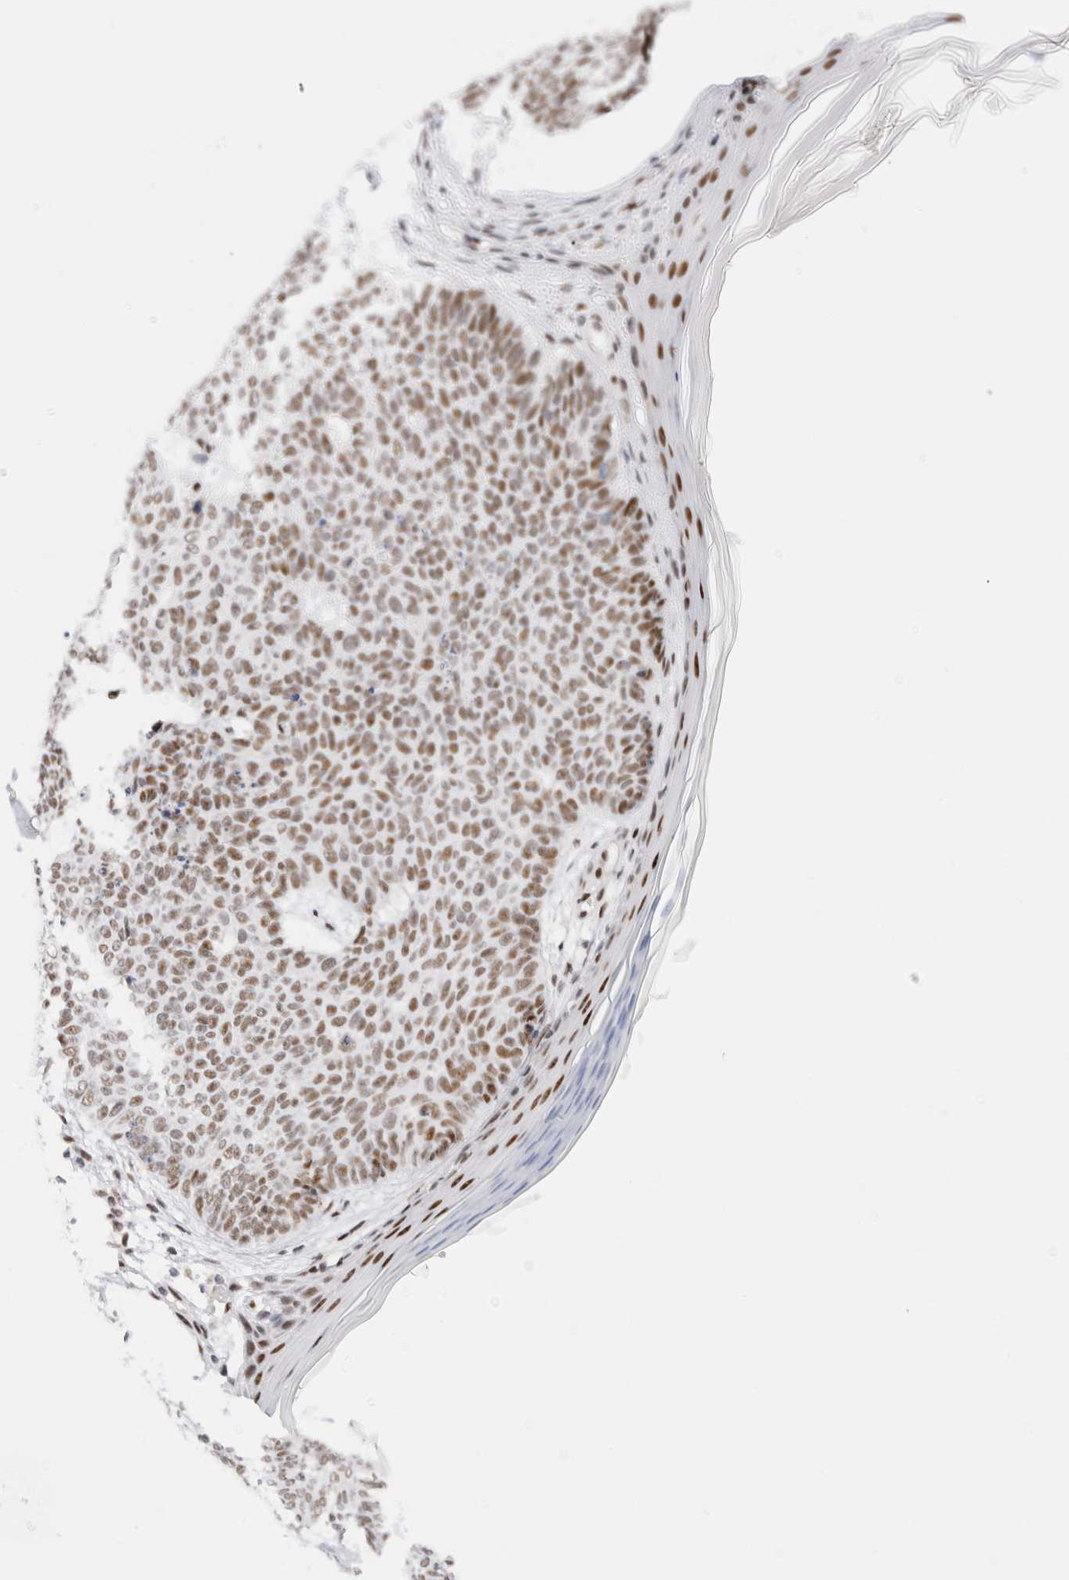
{"staining": {"intensity": "weak", "quantity": ">75%", "location": "nuclear"}, "tissue": "skin cancer", "cell_type": "Tumor cells", "image_type": "cancer", "snomed": [{"axis": "morphology", "description": "Normal tissue, NOS"}, {"axis": "morphology", "description": "Basal cell carcinoma"}, {"axis": "topography", "description": "Skin"}], "caption": "Basal cell carcinoma (skin) stained with a brown dye displays weak nuclear positive expression in about >75% of tumor cells.", "gene": "ZNF282", "patient": {"sex": "male", "age": 50}}